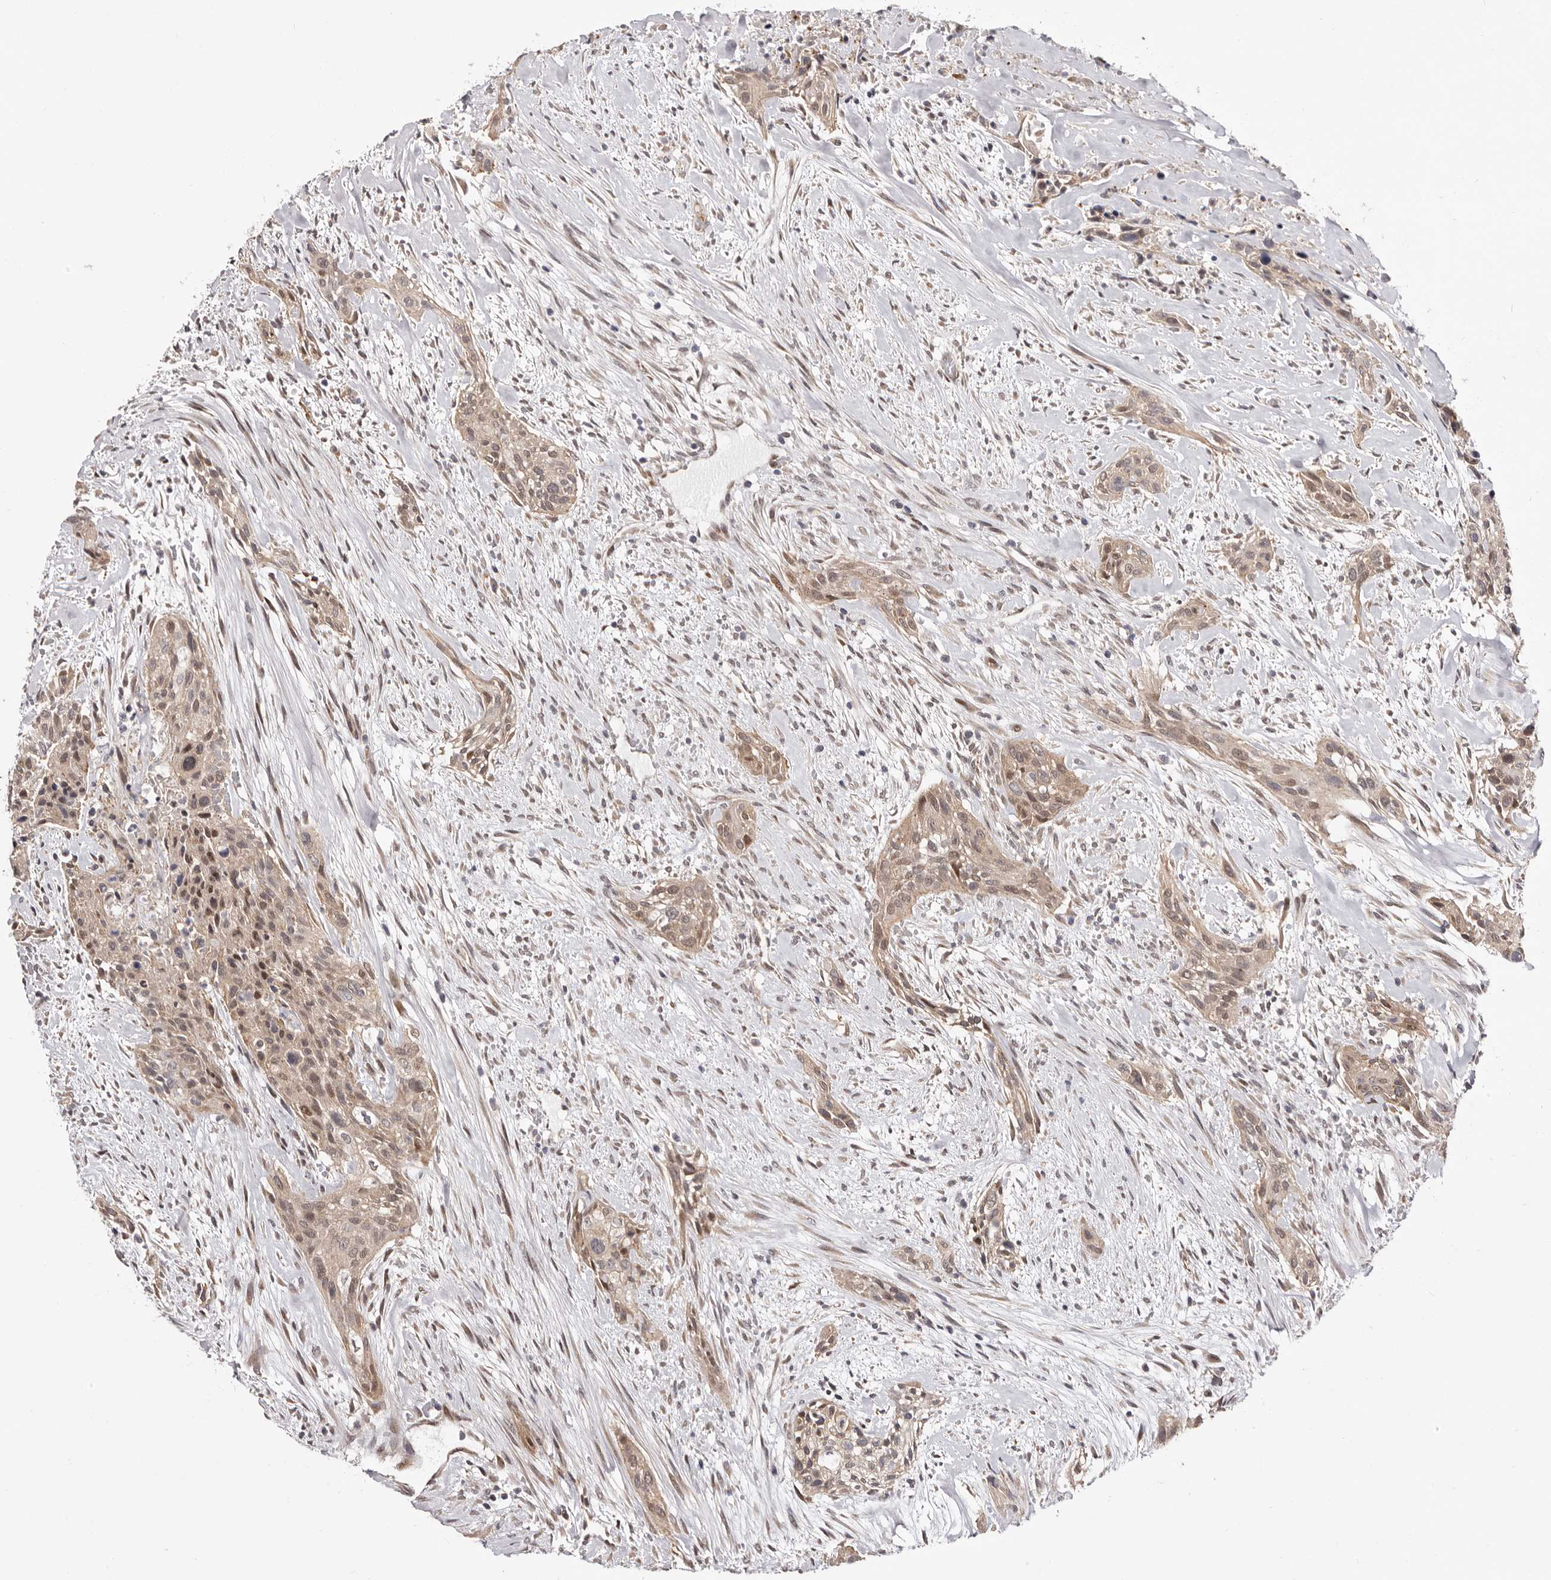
{"staining": {"intensity": "weak", "quantity": ">75%", "location": "cytoplasmic/membranous,nuclear"}, "tissue": "urothelial cancer", "cell_type": "Tumor cells", "image_type": "cancer", "snomed": [{"axis": "morphology", "description": "Urothelial carcinoma, High grade"}, {"axis": "topography", "description": "Urinary bladder"}], "caption": "Immunohistochemistry photomicrograph of neoplastic tissue: human urothelial cancer stained using IHC reveals low levels of weak protein expression localized specifically in the cytoplasmic/membranous and nuclear of tumor cells, appearing as a cytoplasmic/membranous and nuclear brown color.", "gene": "GLRX3", "patient": {"sex": "male", "age": 35}}